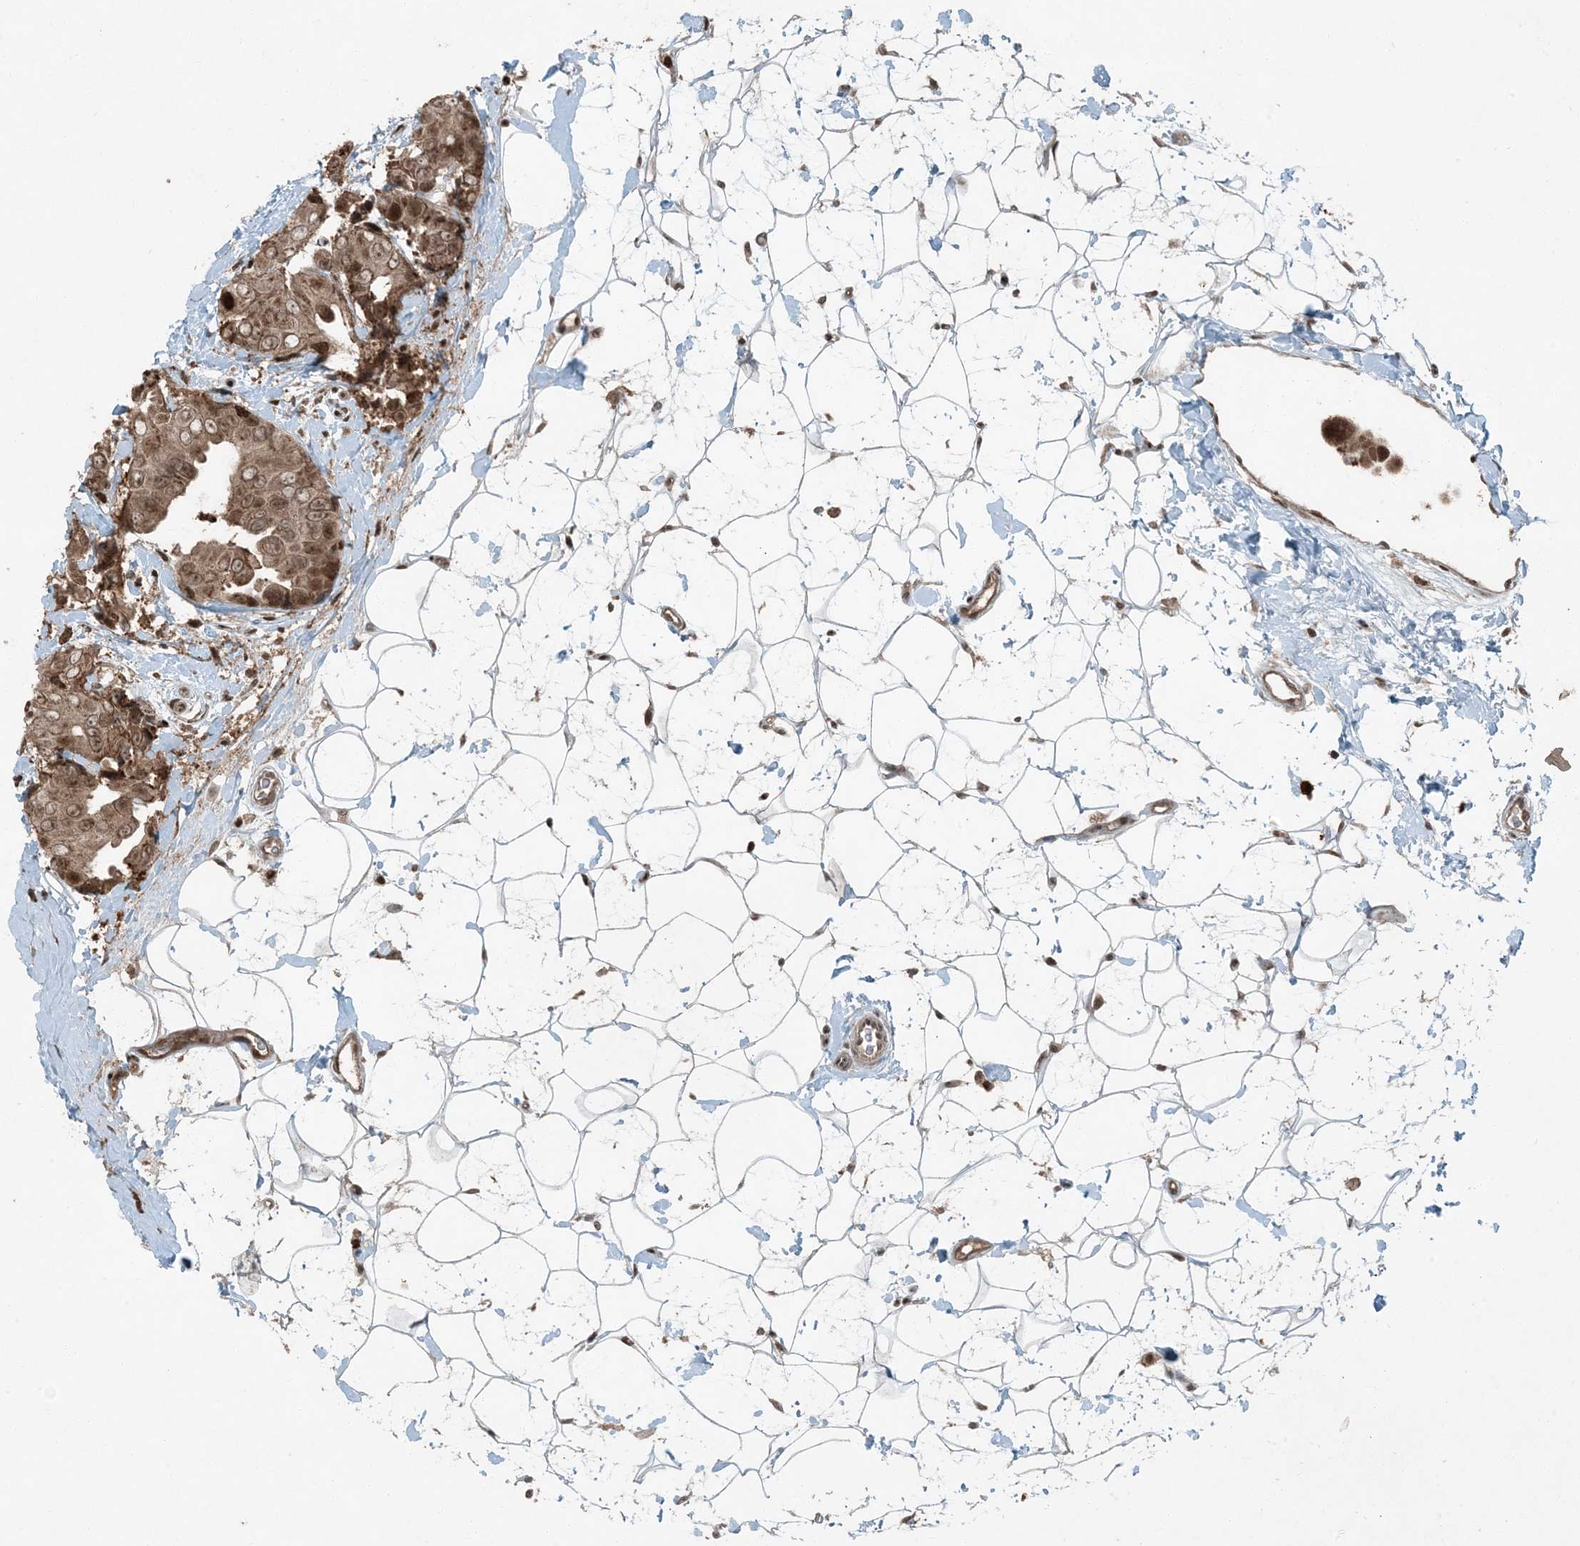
{"staining": {"intensity": "moderate", "quantity": ">75%", "location": "cytoplasmic/membranous,nuclear"}, "tissue": "breast cancer", "cell_type": "Tumor cells", "image_type": "cancer", "snomed": [{"axis": "morphology", "description": "Normal tissue, NOS"}, {"axis": "morphology", "description": "Duct carcinoma"}, {"axis": "topography", "description": "Breast"}], "caption": "Moderate cytoplasmic/membranous and nuclear positivity for a protein is seen in approximately >75% of tumor cells of breast cancer using IHC.", "gene": "TRAPPC12", "patient": {"sex": "female", "age": 39}}